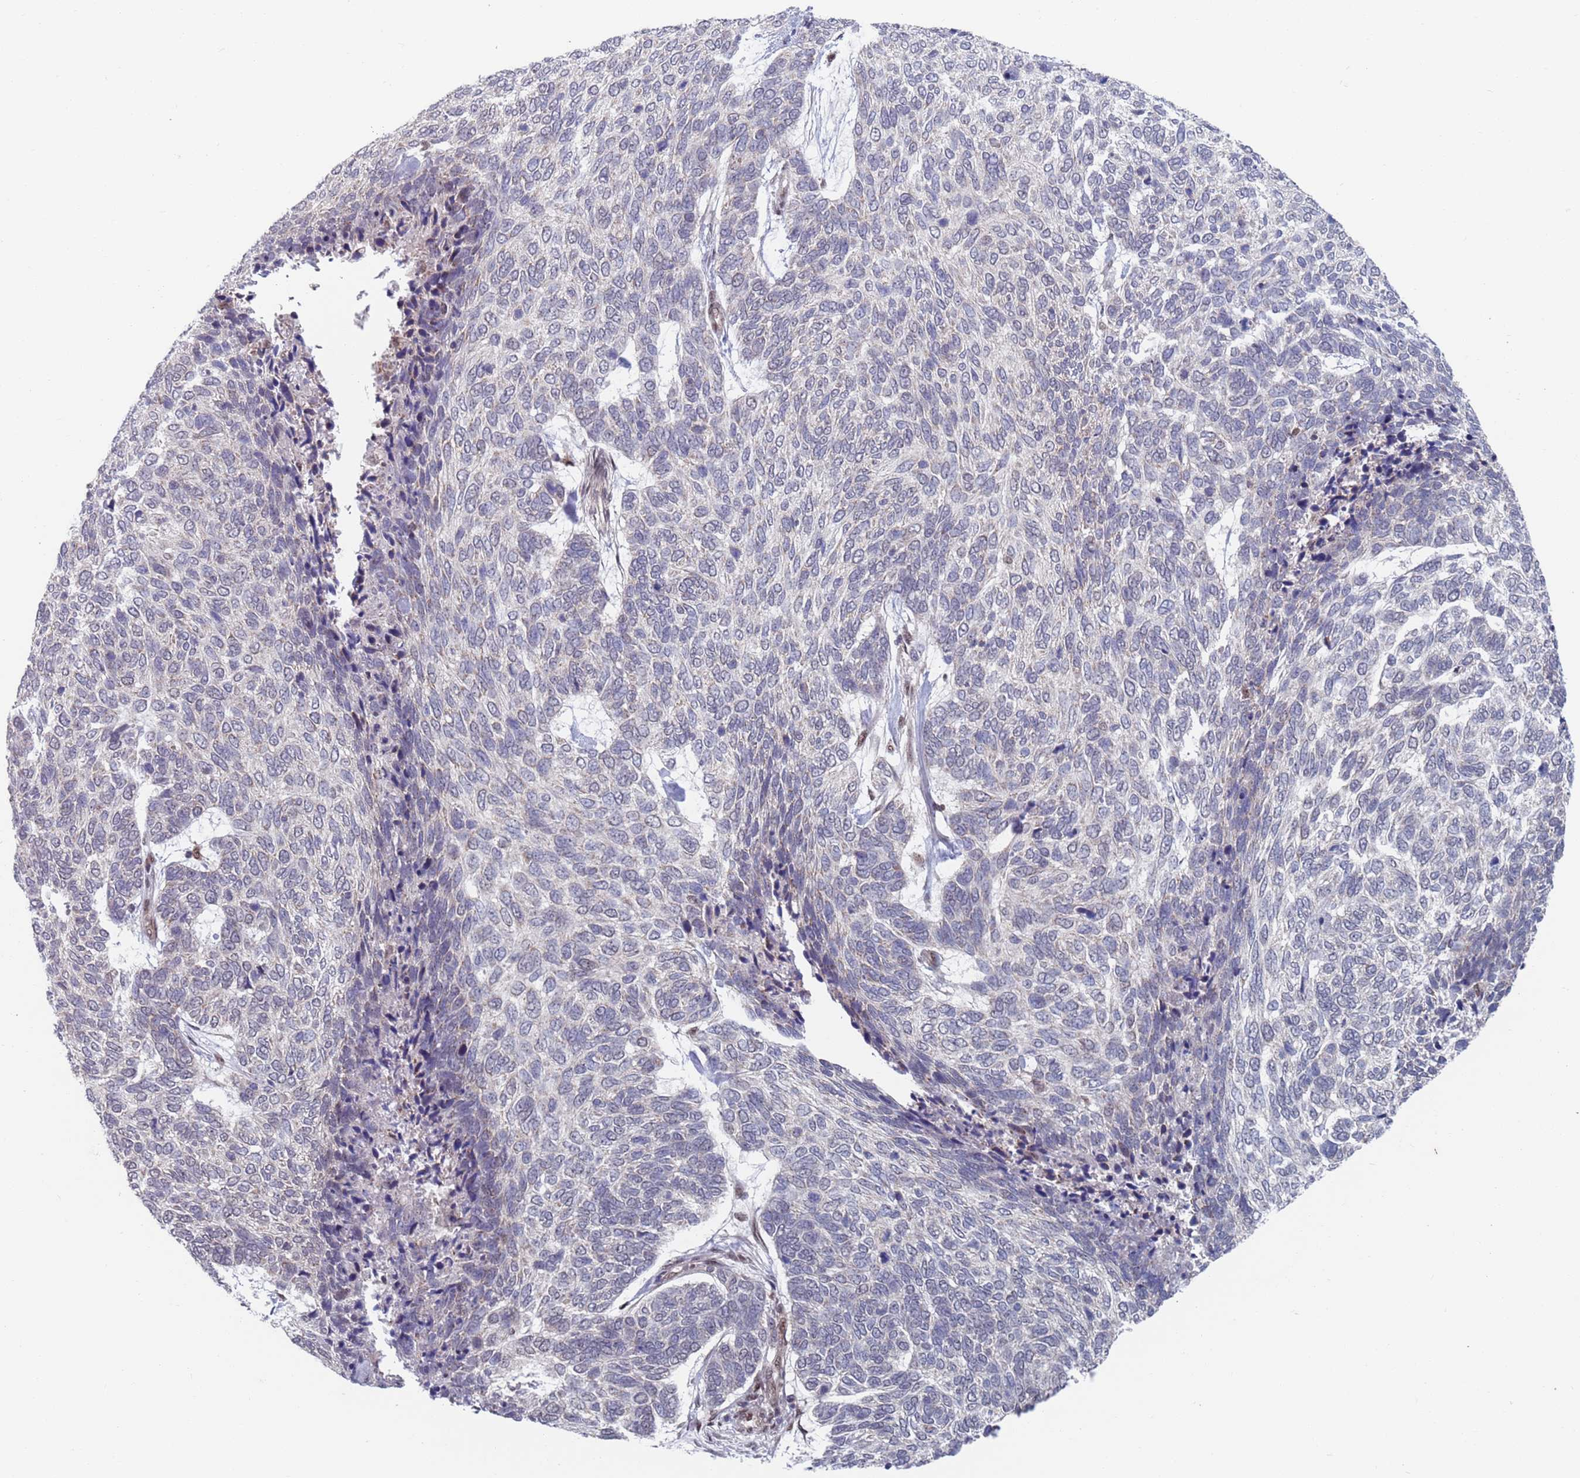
{"staining": {"intensity": "negative", "quantity": "none", "location": "none"}, "tissue": "skin cancer", "cell_type": "Tumor cells", "image_type": "cancer", "snomed": [{"axis": "morphology", "description": "Basal cell carcinoma"}, {"axis": "topography", "description": "Skin"}], "caption": "A histopathology image of human basal cell carcinoma (skin) is negative for staining in tumor cells.", "gene": "RPP25", "patient": {"sex": "female", "age": 65}}